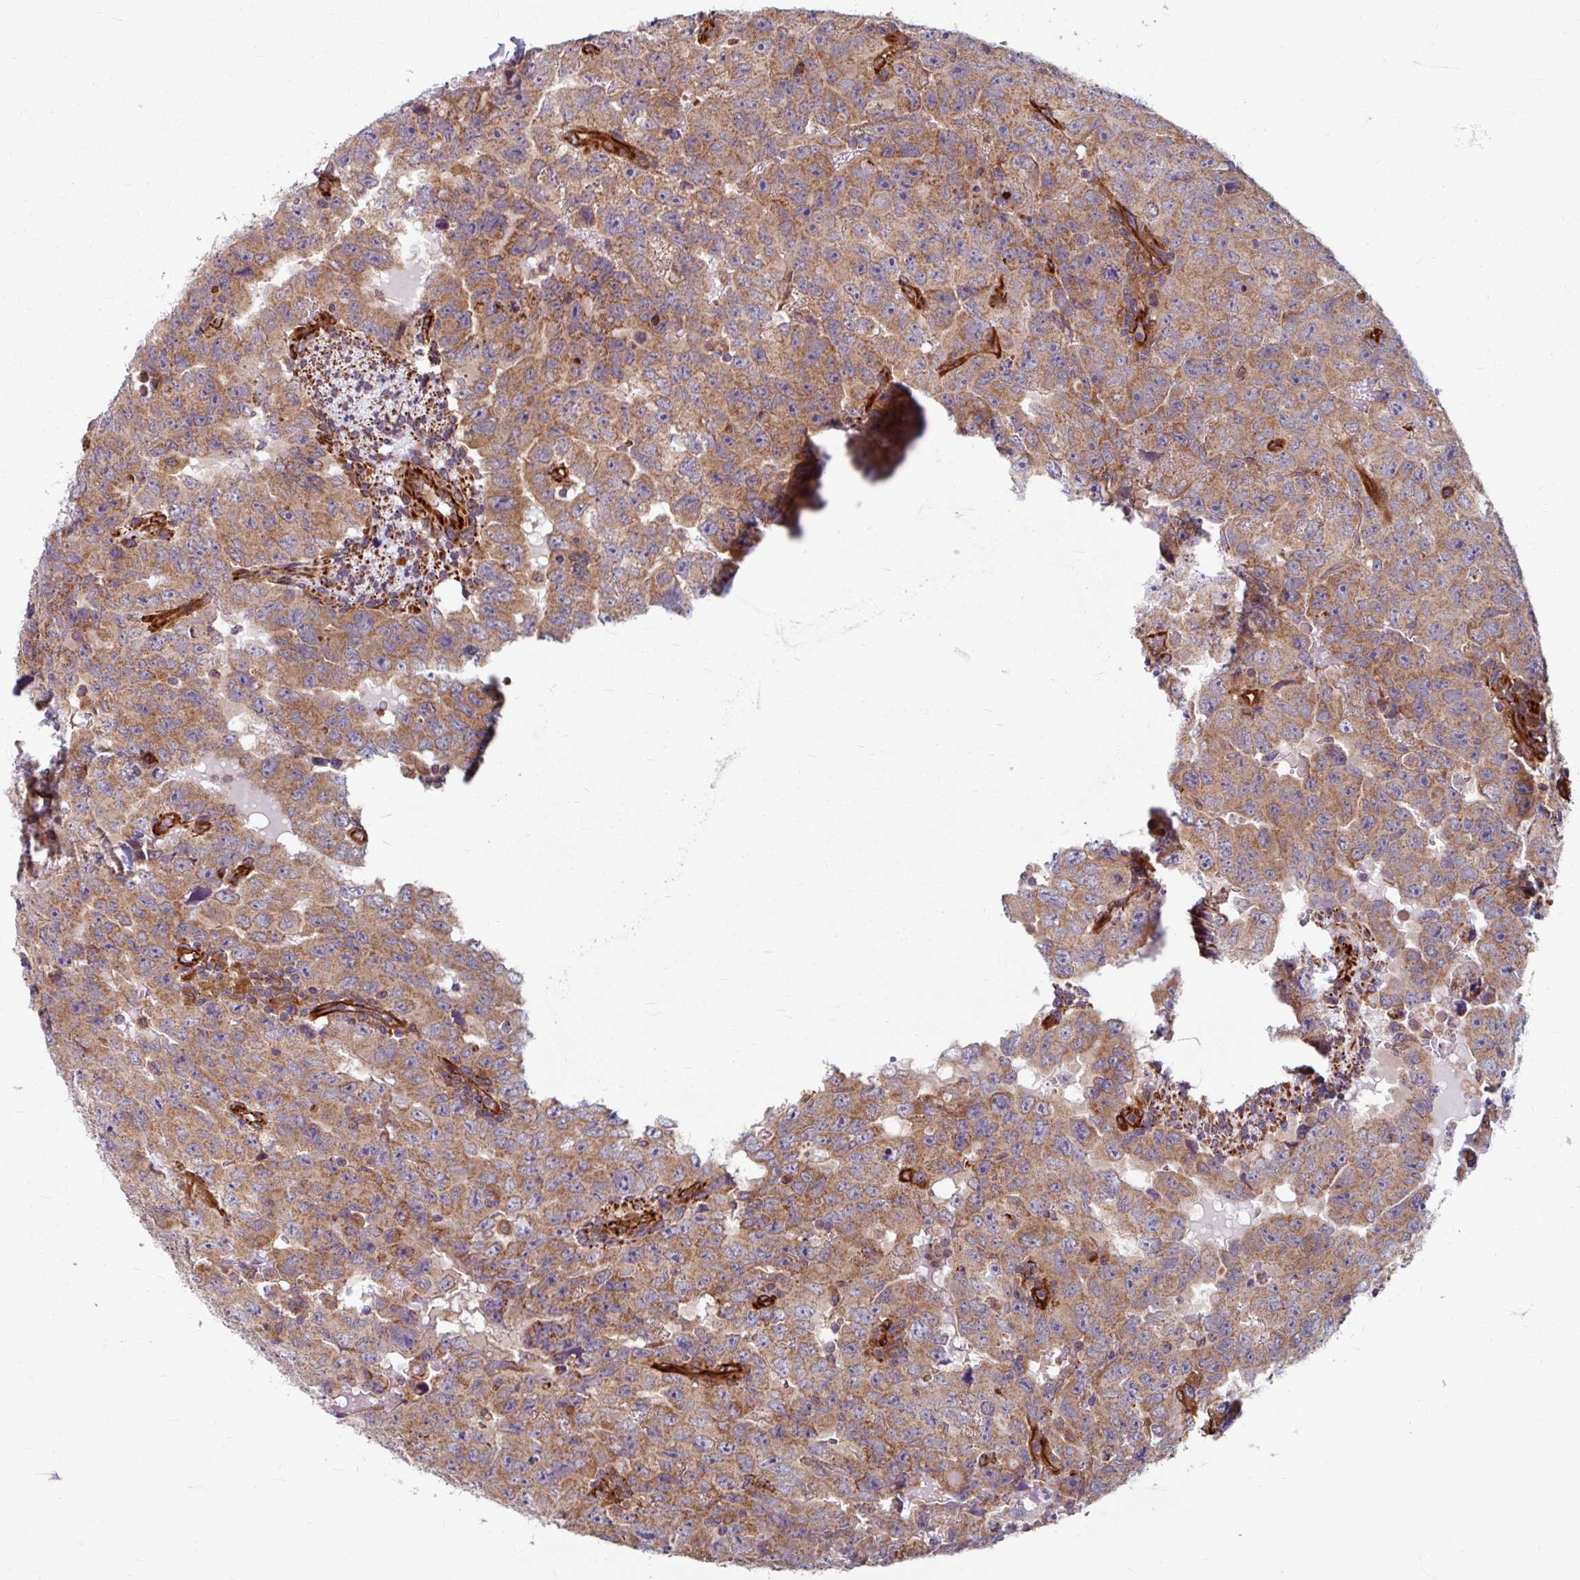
{"staining": {"intensity": "moderate", "quantity": ">75%", "location": "cytoplasmic/membranous"}, "tissue": "testis cancer", "cell_type": "Tumor cells", "image_type": "cancer", "snomed": [{"axis": "morphology", "description": "Carcinoma, Embryonal, NOS"}, {"axis": "topography", "description": "Testis"}], "caption": "IHC of human testis cancer (embryonal carcinoma) reveals medium levels of moderate cytoplasmic/membranous staining in about >75% of tumor cells. (DAB = brown stain, brightfield microscopy at high magnification).", "gene": "DAAM2", "patient": {"sex": "male", "age": 24}}